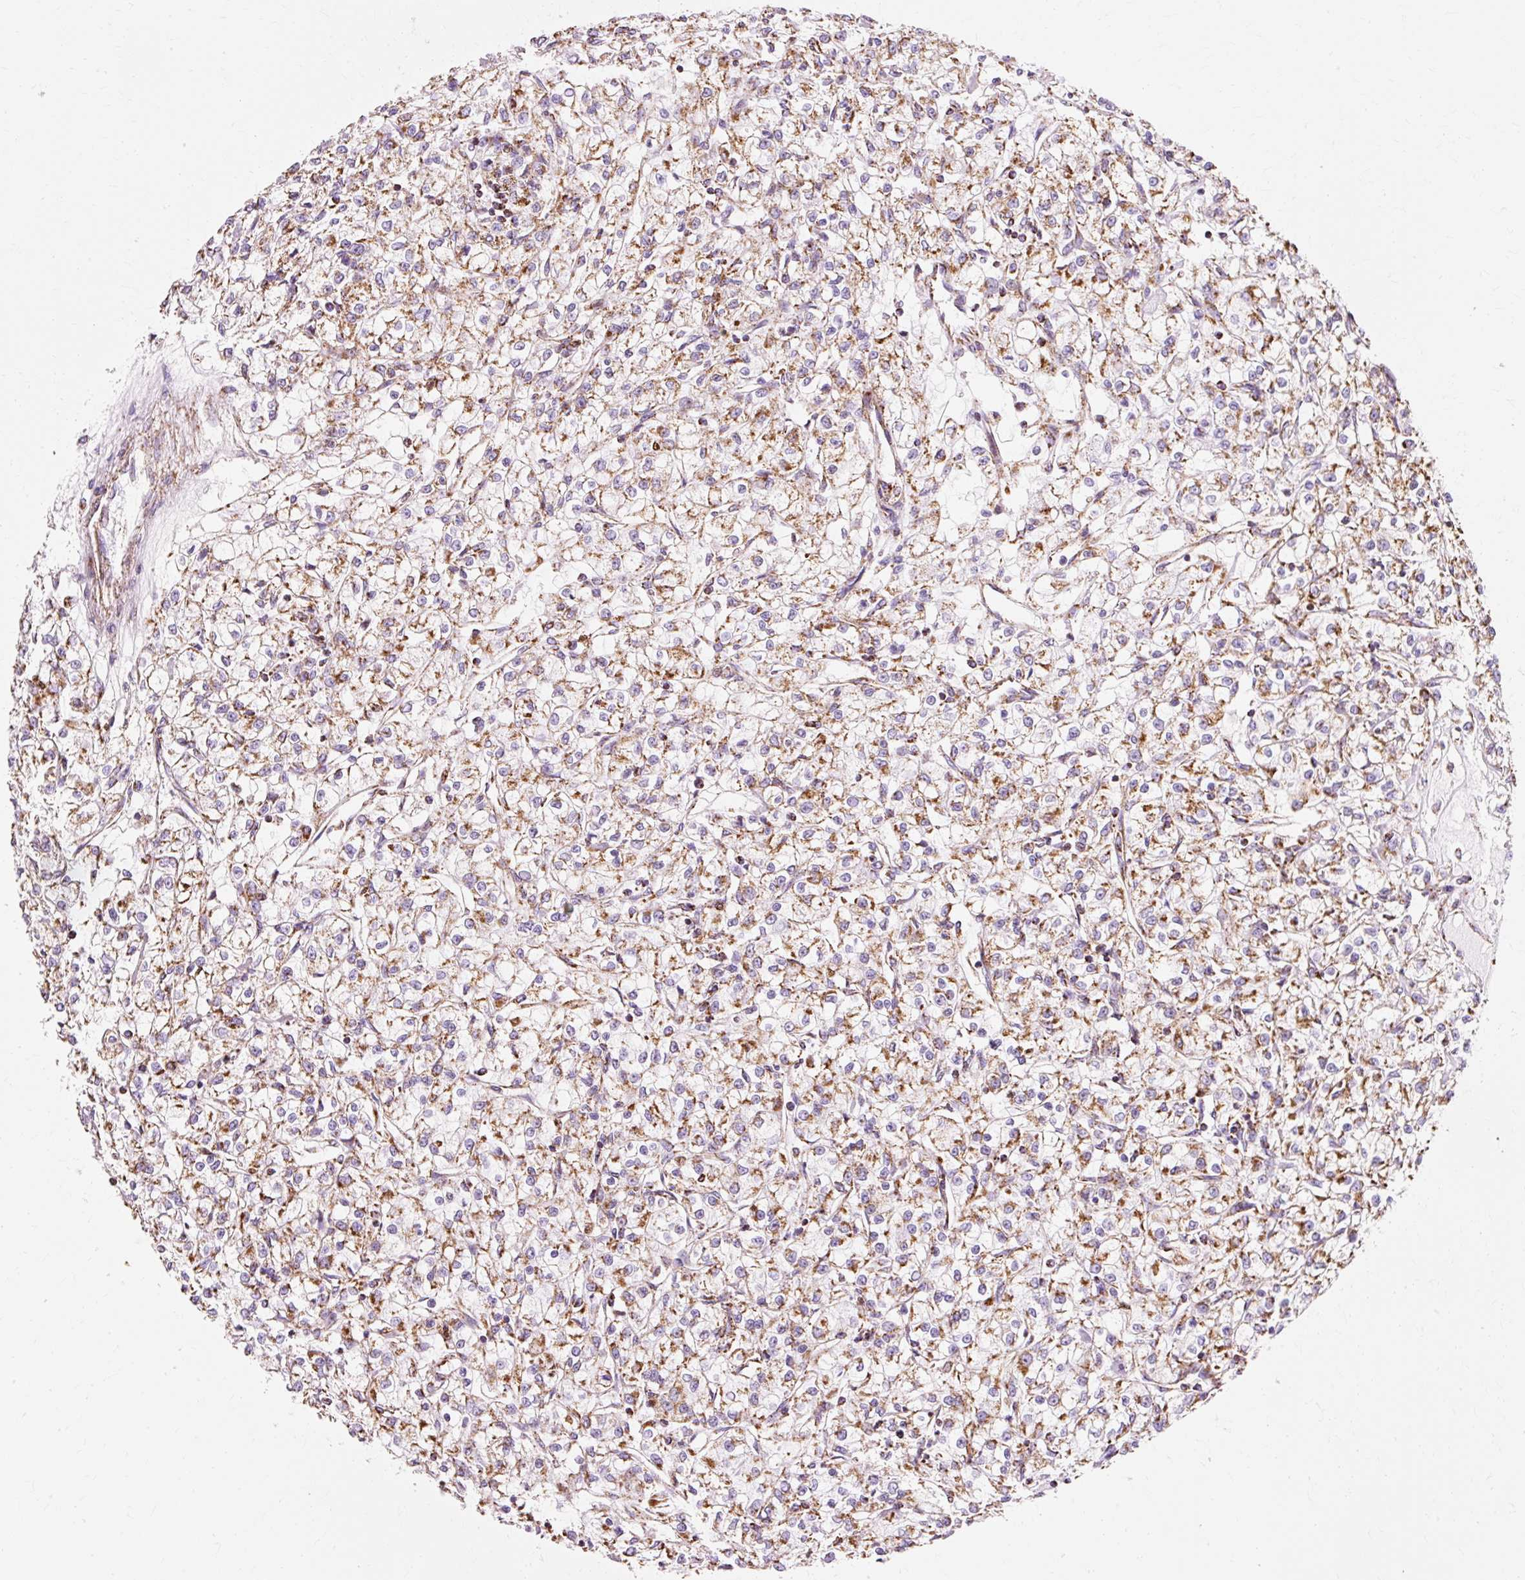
{"staining": {"intensity": "moderate", "quantity": "25%-75%", "location": "cytoplasmic/membranous"}, "tissue": "renal cancer", "cell_type": "Tumor cells", "image_type": "cancer", "snomed": [{"axis": "morphology", "description": "Adenocarcinoma, NOS"}, {"axis": "topography", "description": "Kidney"}], "caption": "Moderate cytoplasmic/membranous protein expression is identified in approximately 25%-75% of tumor cells in renal adenocarcinoma. Using DAB (brown) and hematoxylin (blue) stains, captured at high magnification using brightfield microscopy.", "gene": "ATP5PO", "patient": {"sex": "female", "age": 59}}